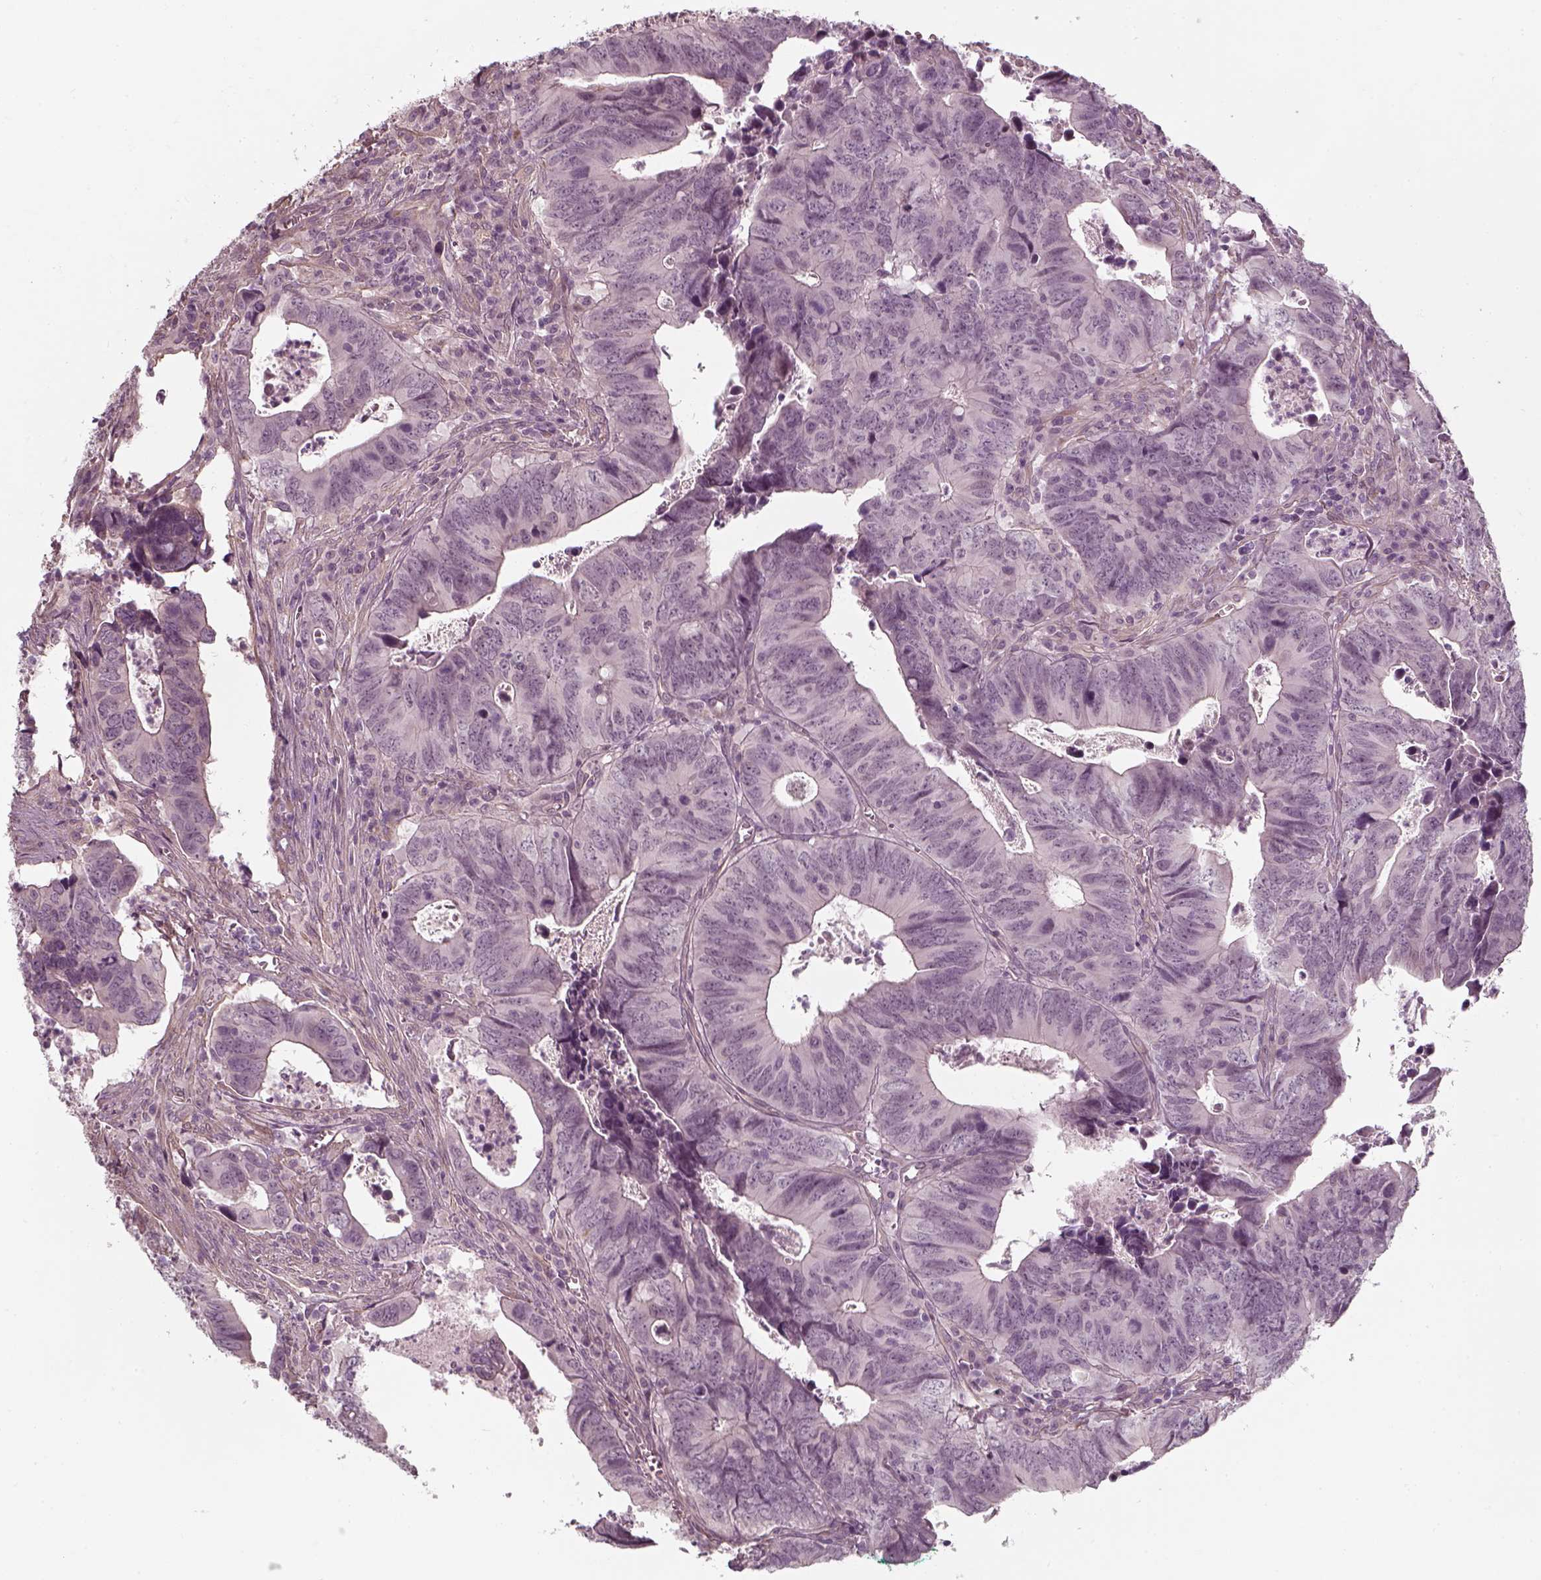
{"staining": {"intensity": "negative", "quantity": "none", "location": "none"}, "tissue": "colorectal cancer", "cell_type": "Tumor cells", "image_type": "cancer", "snomed": [{"axis": "morphology", "description": "Adenocarcinoma, NOS"}, {"axis": "topography", "description": "Colon"}], "caption": "Immunohistochemistry (IHC) histopathology image of colorectal cancer (adenocarcinoma) stained for a protein (brown), which shows no staining in tumor cells. (DAB (3,3'-diaminobenzidine) immunohistochemistry, high magnification).", "gene": "LAMB2", "patient": {"sex": "female", "age": 82}}